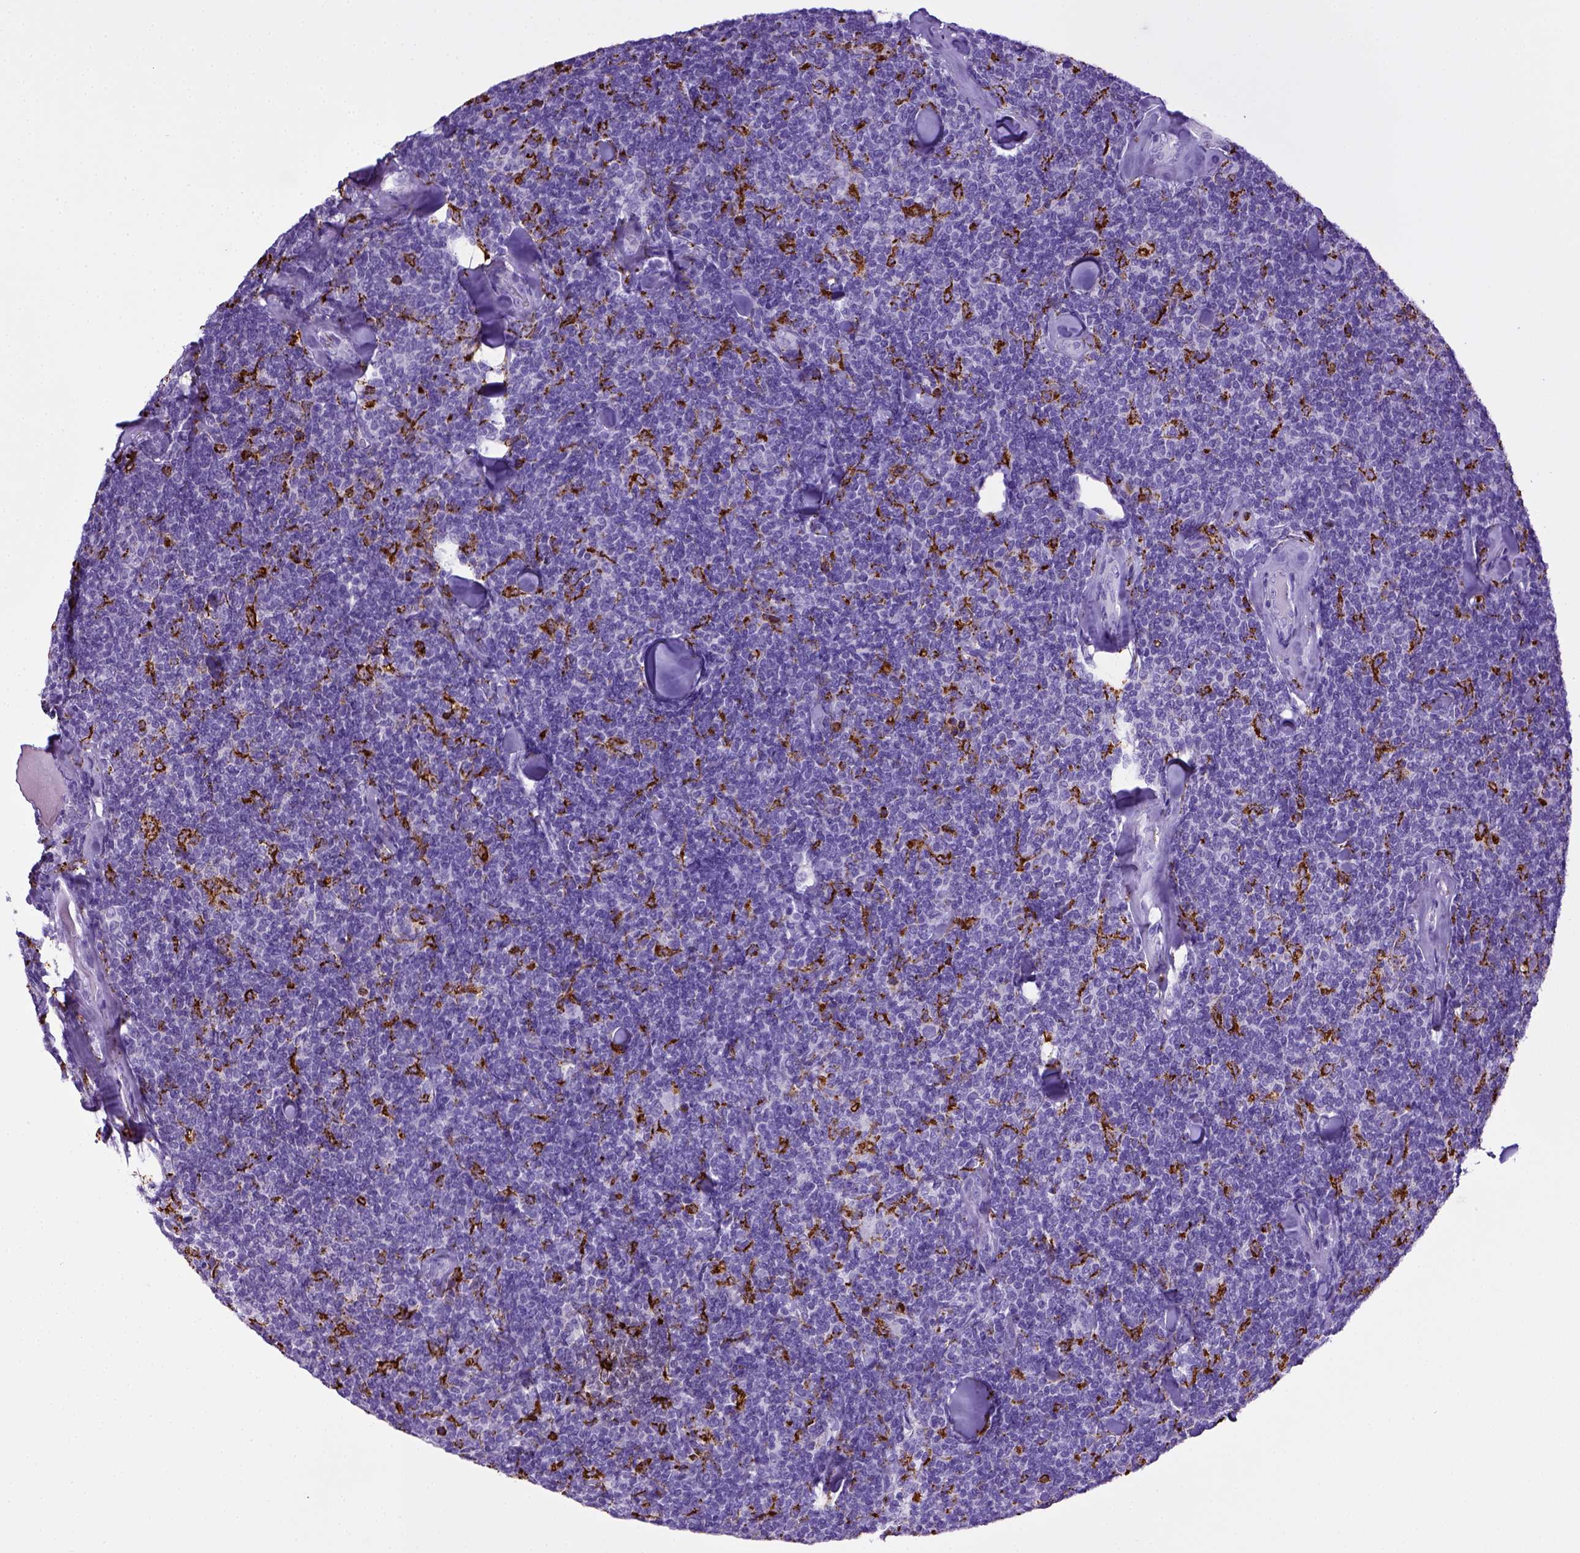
{"staining": {"intensity": "negative", "quantity": "none", "location": "none"}, "tissue": "lymphoma", "cell_type": "Tumor cells", "image_type": "cancer", "snomed": [{"axis": "morphology", "description": "Malignant lymphoma, non-Hodgkin's type, Low grade"}, {"axis": "topography", "description": "Lymph node"}], "caption": "The micrograph reveals no significant positivity in tumor cells of malignant lymphoma, non-Hodgkin's type (low-grade). (DAB (3,3'-diaminobenzidine) IHC visualized using brightfield microscopy, high magnification).", "gene": "CD68", "patient": {"sex": "female", "age": 56}}